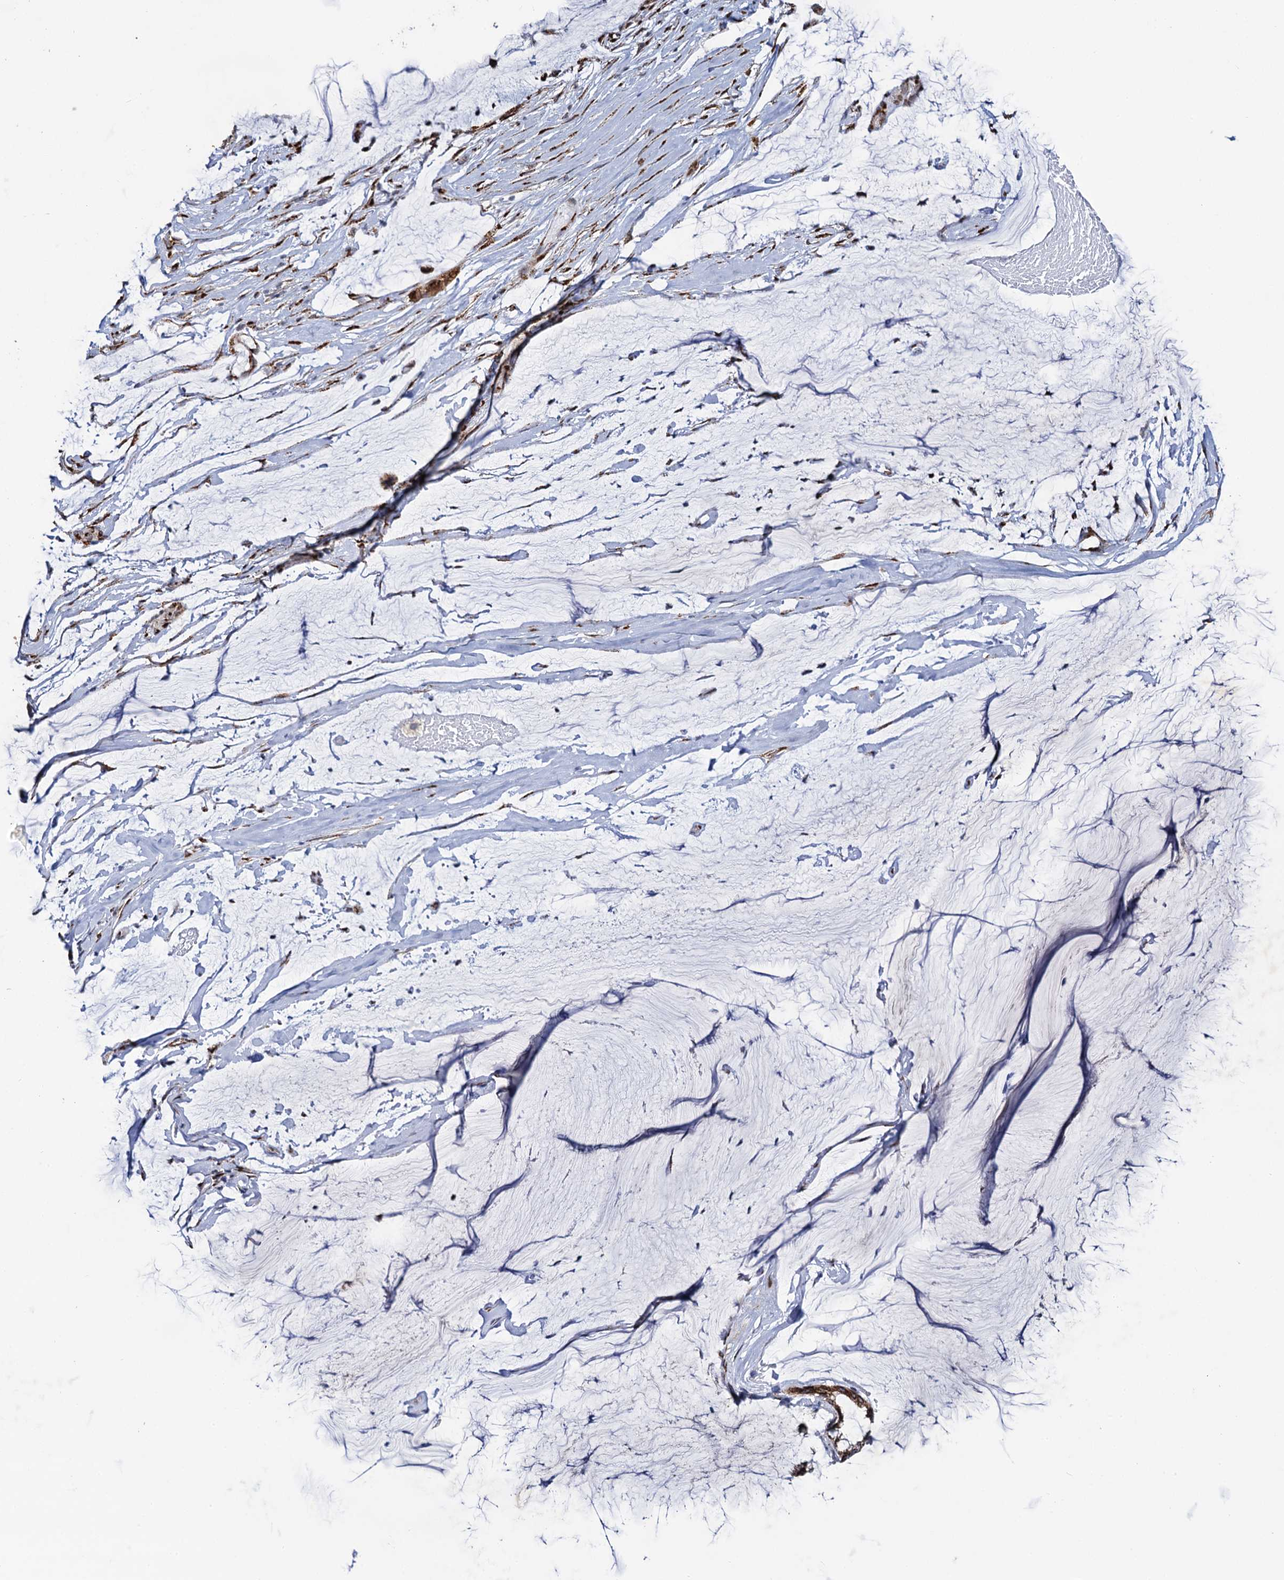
{"staining": {"intensity": "moderate", "quantity": ">75%", "location": "cytoplasmic/membranous"}, "tissue": "ovarian cancer", "cell_type": "Tumor cells", "image_type": "cancer", "snomed": [{"axis": "morphology", "description": "Cystadenocarcinoma, mucinous, NOS"}, {"axis": "topography", "description": "Ovary"}], "caption": "The histopathology image reveals staining of ovarian cancer, revealing moderate cytoplasmic/membranous protein expression (brown color) within tumor cells.", "gene": "THAP2", "patient": {"sex": "female", "age": 39}}